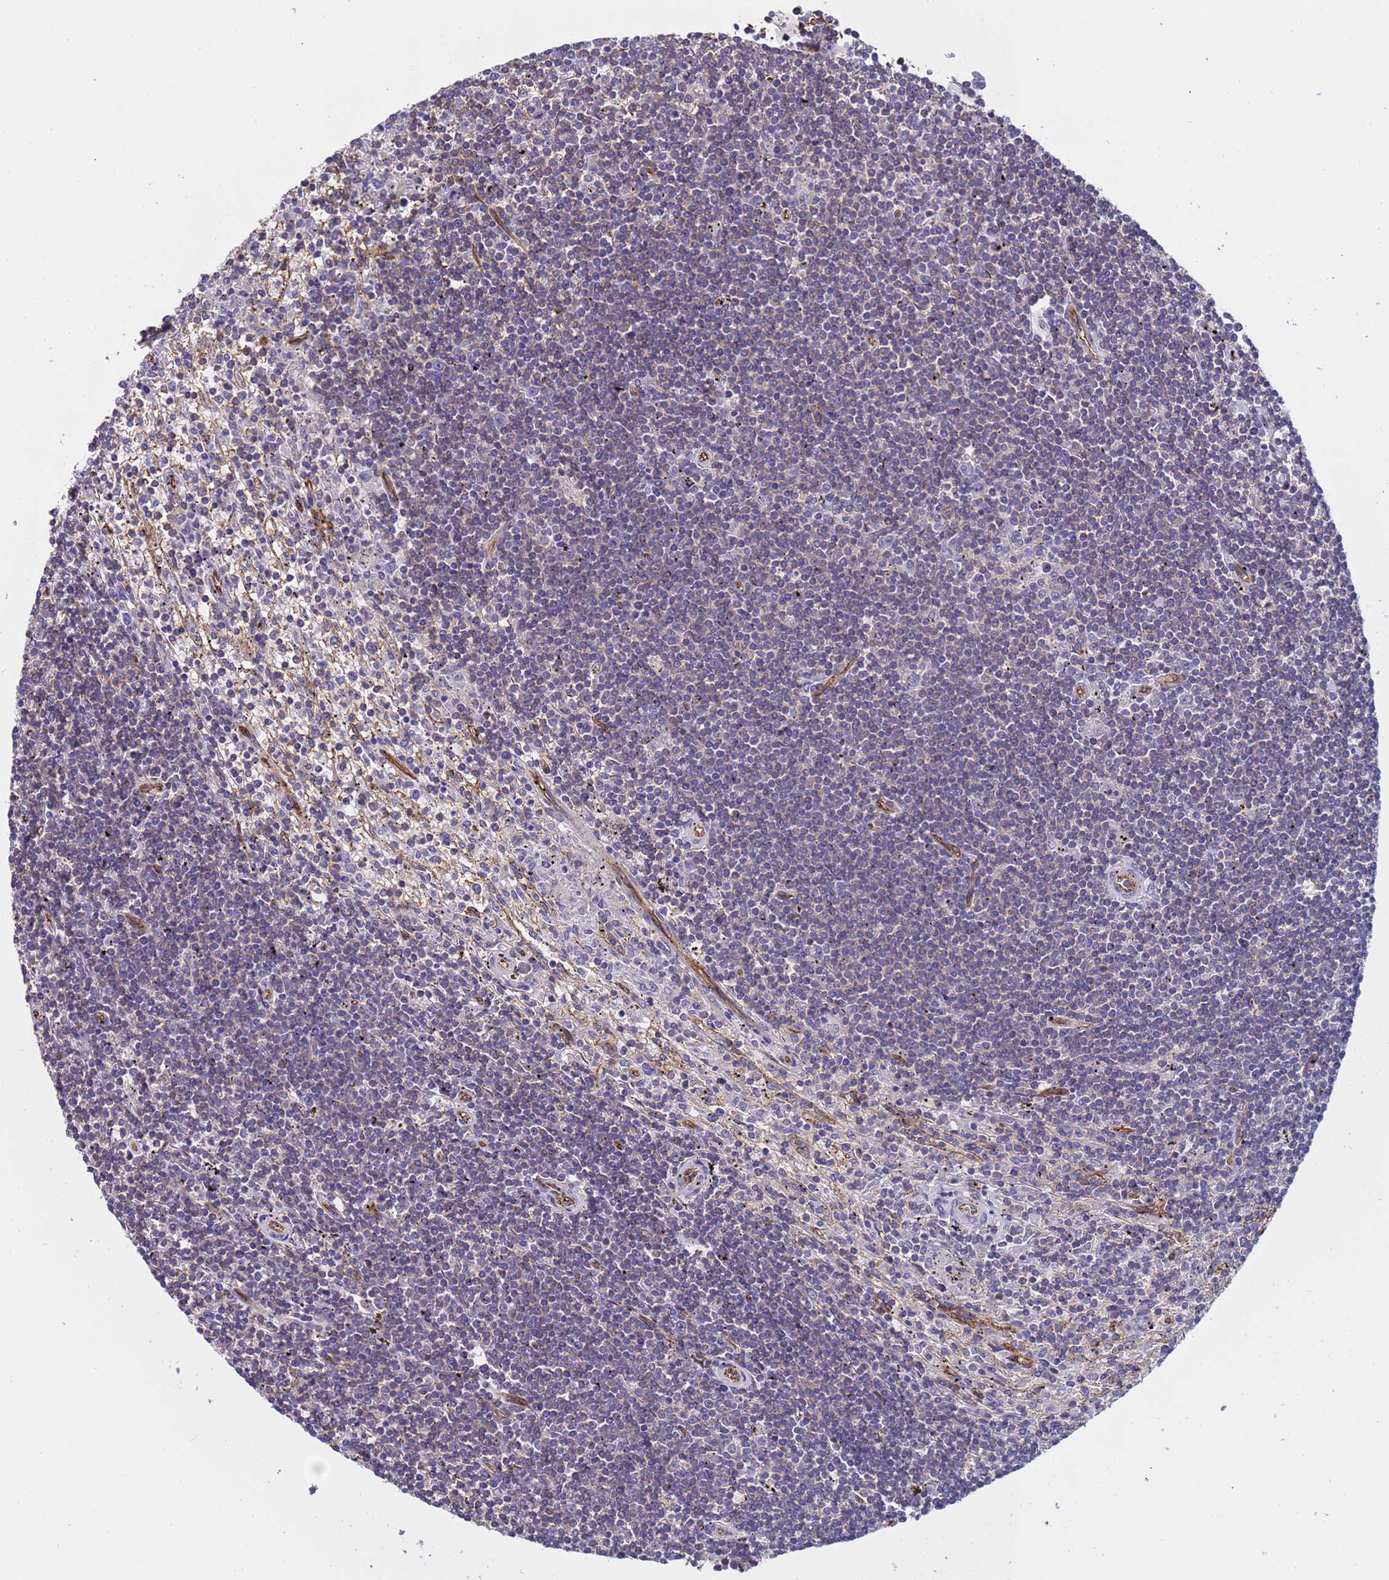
{"staining": {"intensity": "negative", "quantity": "none", "location": "none"}, "tissue": "lymphoma", "cell_type": "Tumor cells", "image_type": "cancer", "snomed": [{"axis": "morphology", "description": "Malignant lymphoma, non-Hodgkin's type, Low grade"}, {"axis": "topography", "description": "Spleen"}], "caption": "Human lymphoma stained for a protein using immunohistochemistry (IHC) displays no positivity in tumor cells.", "gene": "ZNF248", "patient": {"sex": "male", "age": 76}}